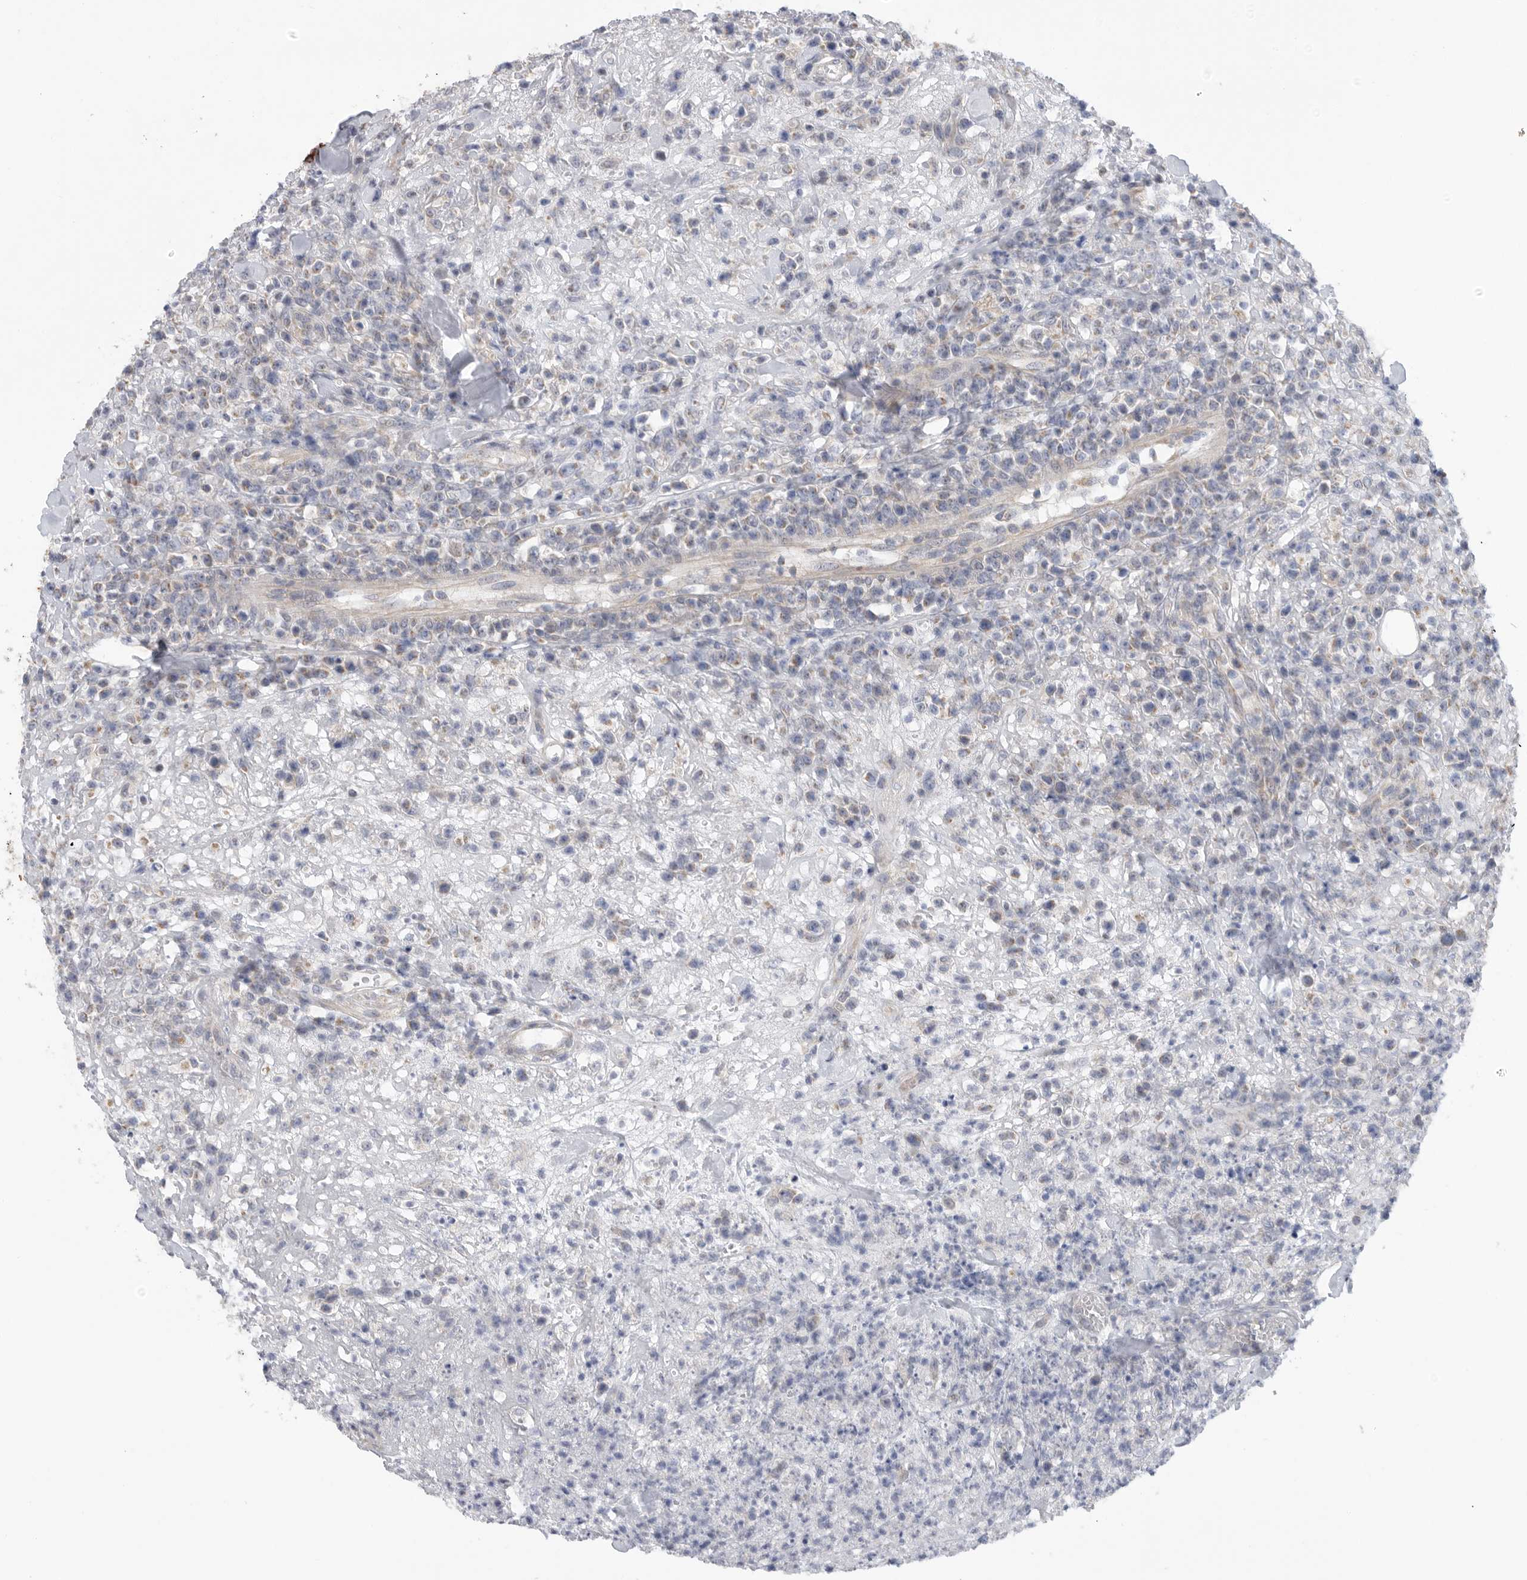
{"staining": {"intensity": "negative", "quantity": "none", "location": "none"}, "tissue": "lymphoma", "cell_type": "Tumor cells", "image_type": "cancer", "snomed": [{"axis": "morphology", "description": "Malignant lymphoma, non-Hodgkin's type, High grade"}, {"axis": "topography", "description": "Colon"}], "caption": "Lymphoma was stained to show a protein in brown. There is no significant positivity in tumor cells. (IHC, brightfield microscopy, high magnification).", "gene": "MTFR1L", "patient": {"sex": "female", "age": 53}}